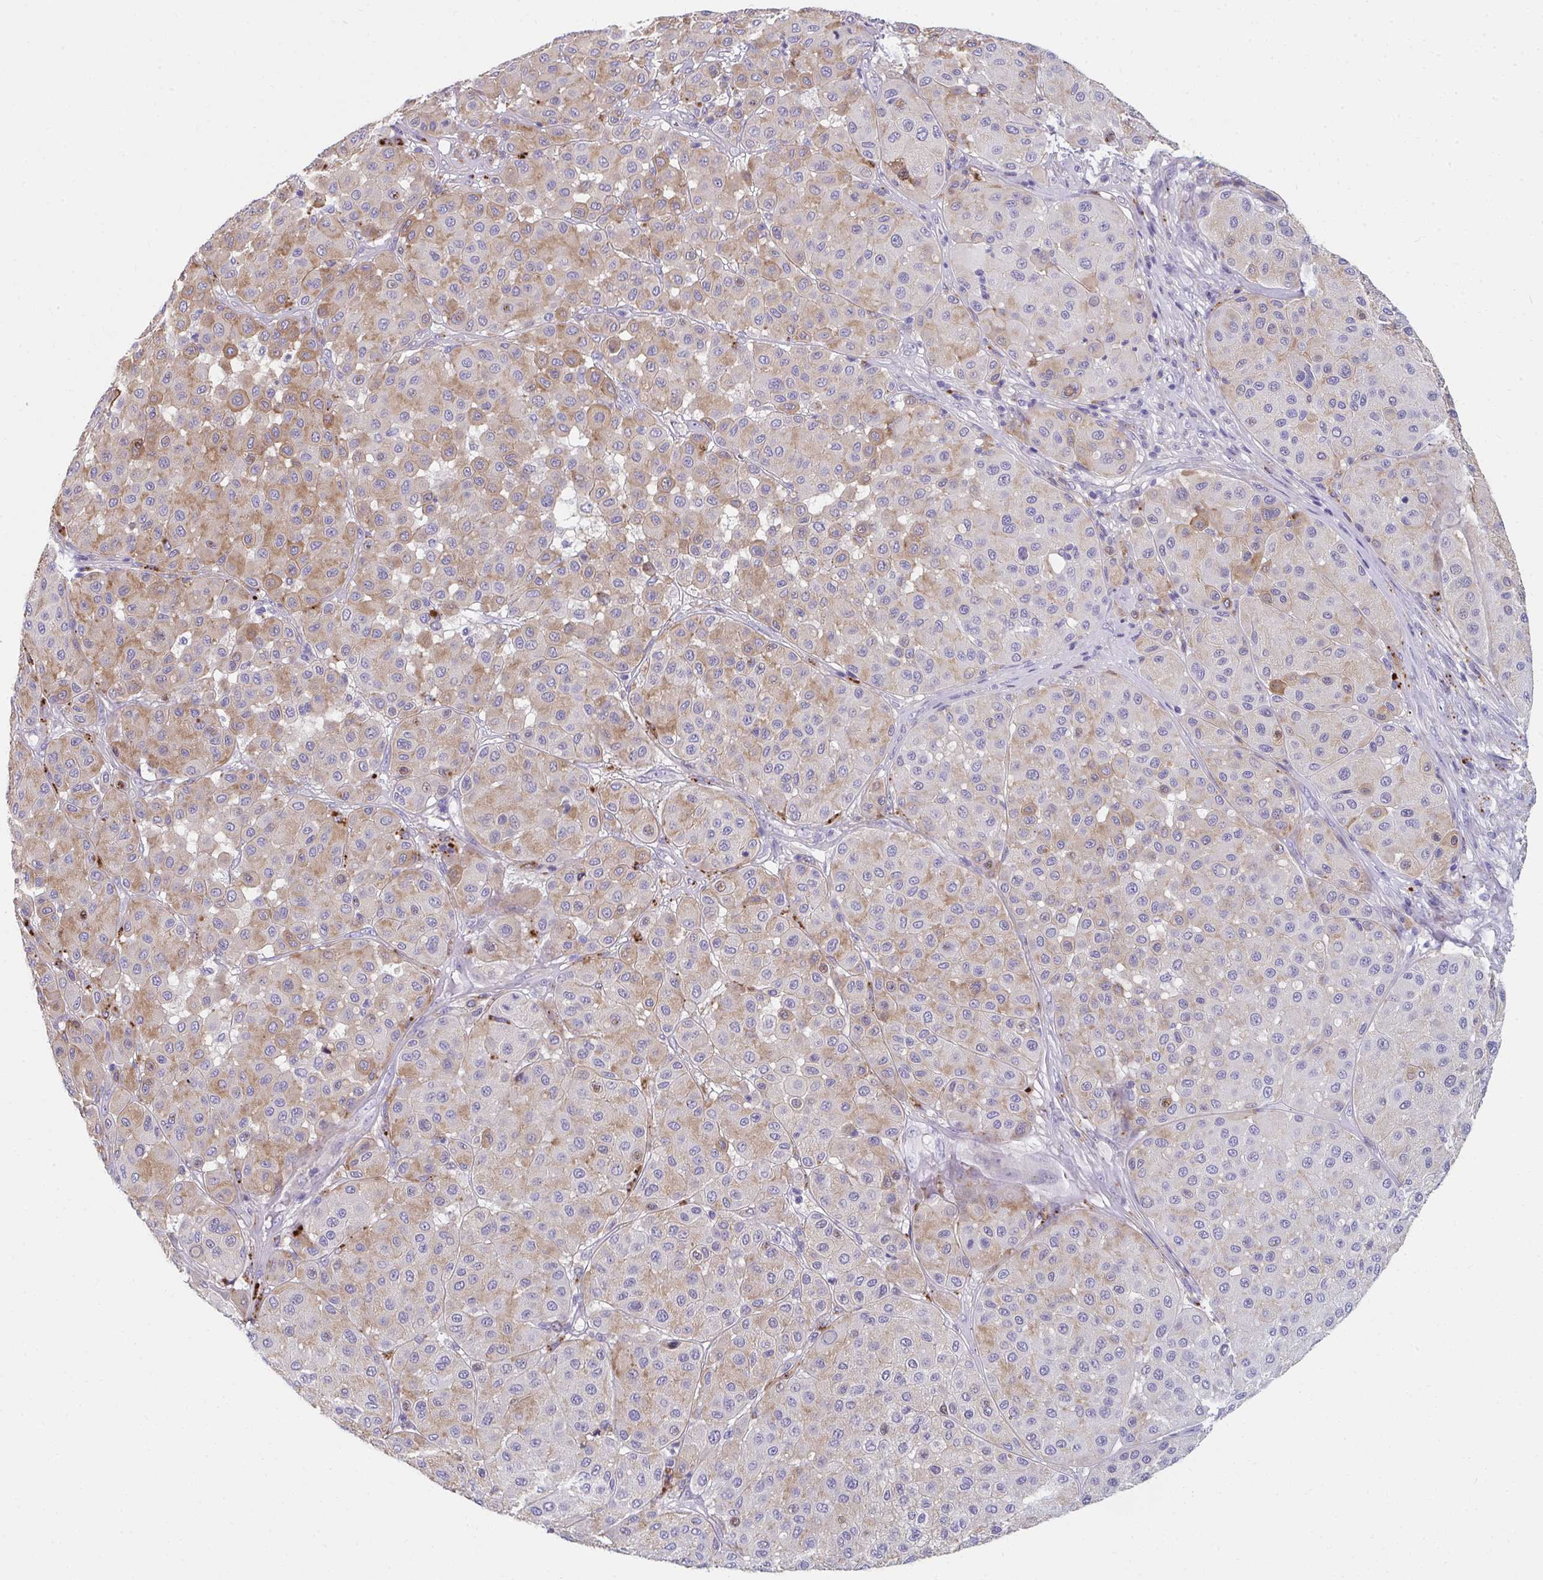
{"staining": {"intensity": "moderate", "quantity": "25%-75%", "location": "cytoplasmic/membranous"}, "tissue": "melanoma", "cell_type": "Tumor cells", "image_type": "cancer", "snomed": [{"axis": "morphology", "description": "Malignant melanoma, Metastatic site"}, {"axis": "topography", "description": "Smooth muscle"}], "caption": "There is medium levels of moderate cytoplasmic/membranous positivity in tumor cells of melanoma, as demonstrated by immunohistochemical staining (brown color).", "gene": "EIF1AD", "patient": {"sex": "male", "age": 41}}